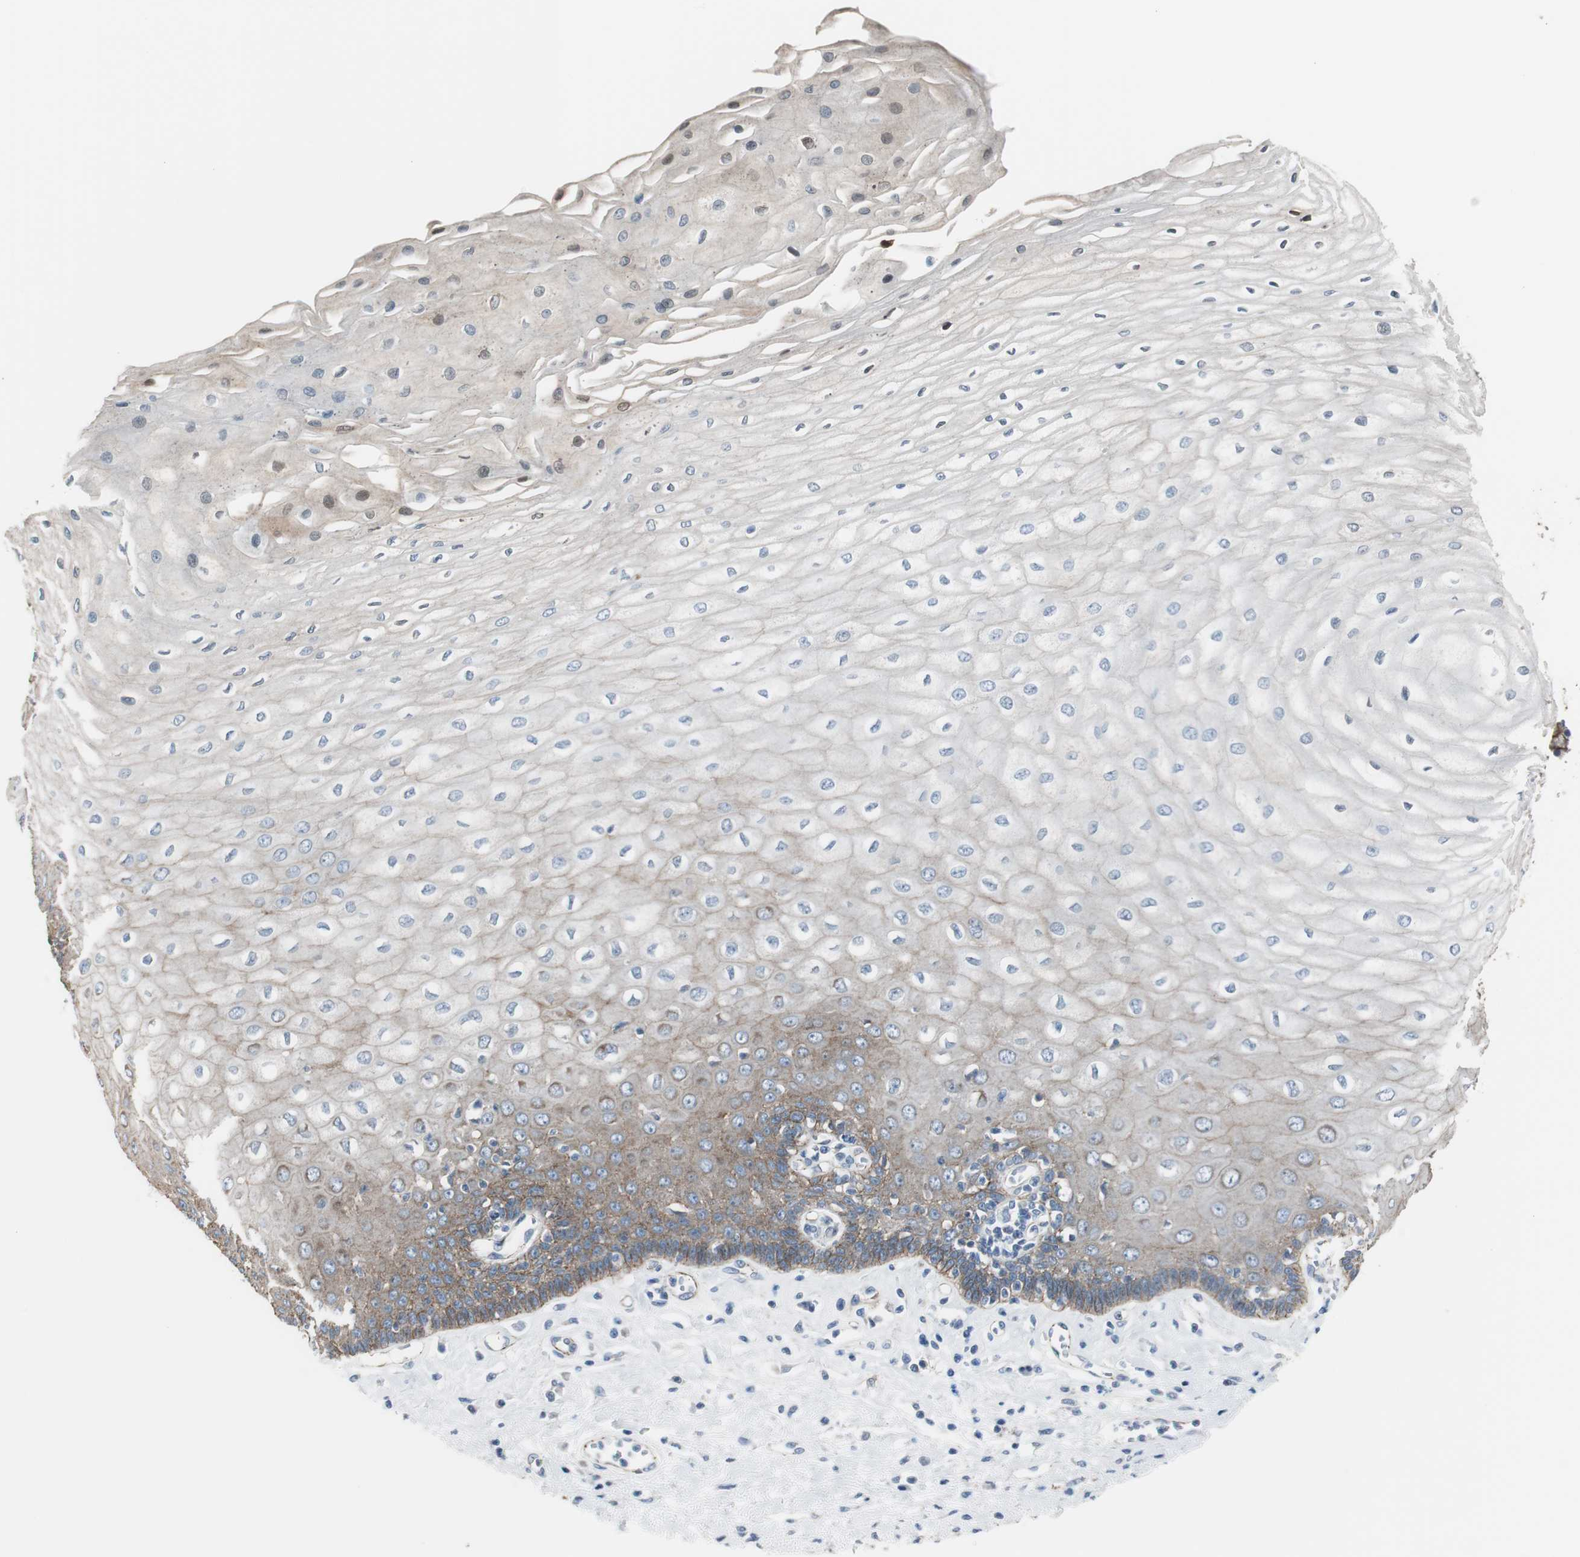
{"staining": {"intensity": "strong", "quantity": "25%-75%", "location": "cytoplasmic/membranous"}, "tissue": "esophagus", "cell_type": "Squamous epithelial cells", "image_type": "normal", "snomed": [{"axis": "morphology", "description": "Normal tissue, NOS"}, {"axis": "morphology", "description": "Squamous cell carcinoma, NOS"}, {"axis": "topography", "description": "Esophagus"}], "caption": "Strong cytoplasmic/membranous expression for a protein is identified in approximately 25%-75% of squamous epithelial cells of normal esophagus using IHC.", "gene": "STXBP4", "patient": {"sex": "male", "age": 65}}